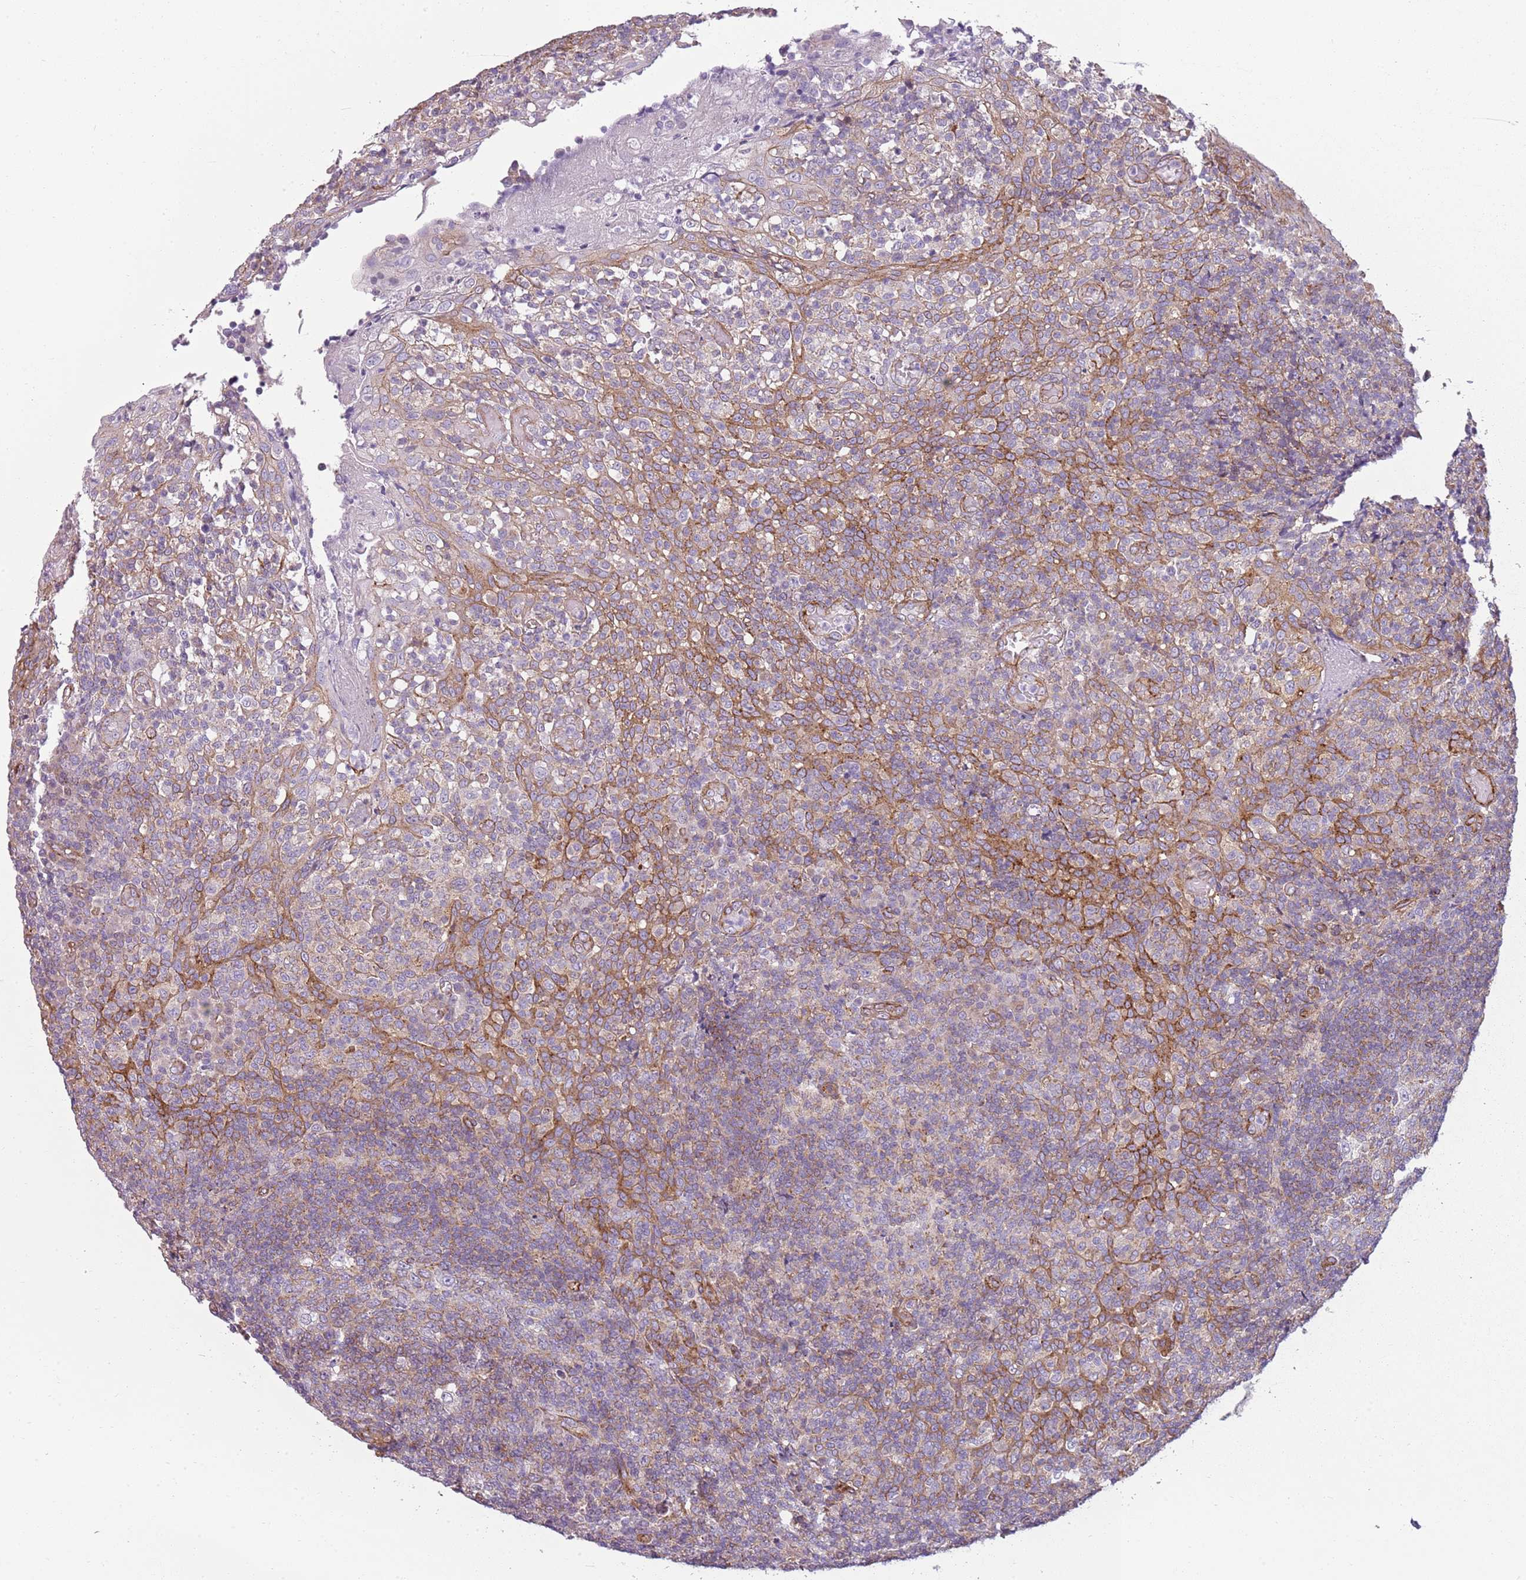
{"staining": {"intensity": "moderate", "quantity": "<25%", "location": "cytoplasmic/membranous"}, "tissue": "tonsil", "cell_type": "Germinal center cells", "image_type": "normal", "snomed": [{"axis": "morphology", "description": "Normal tissue, NOS"}, {"axis": "topography", "description": "Tonsil"}], "caption": "Immunohistochemistry histopathology image of normal tonsil stained for a protein (brown), which displays low levels of moderate cytoplasmic/membranous positivity in about <25% of germinal center cells.", "gene": "SNX1", "patient": {"sex": "female", "age": 19}}